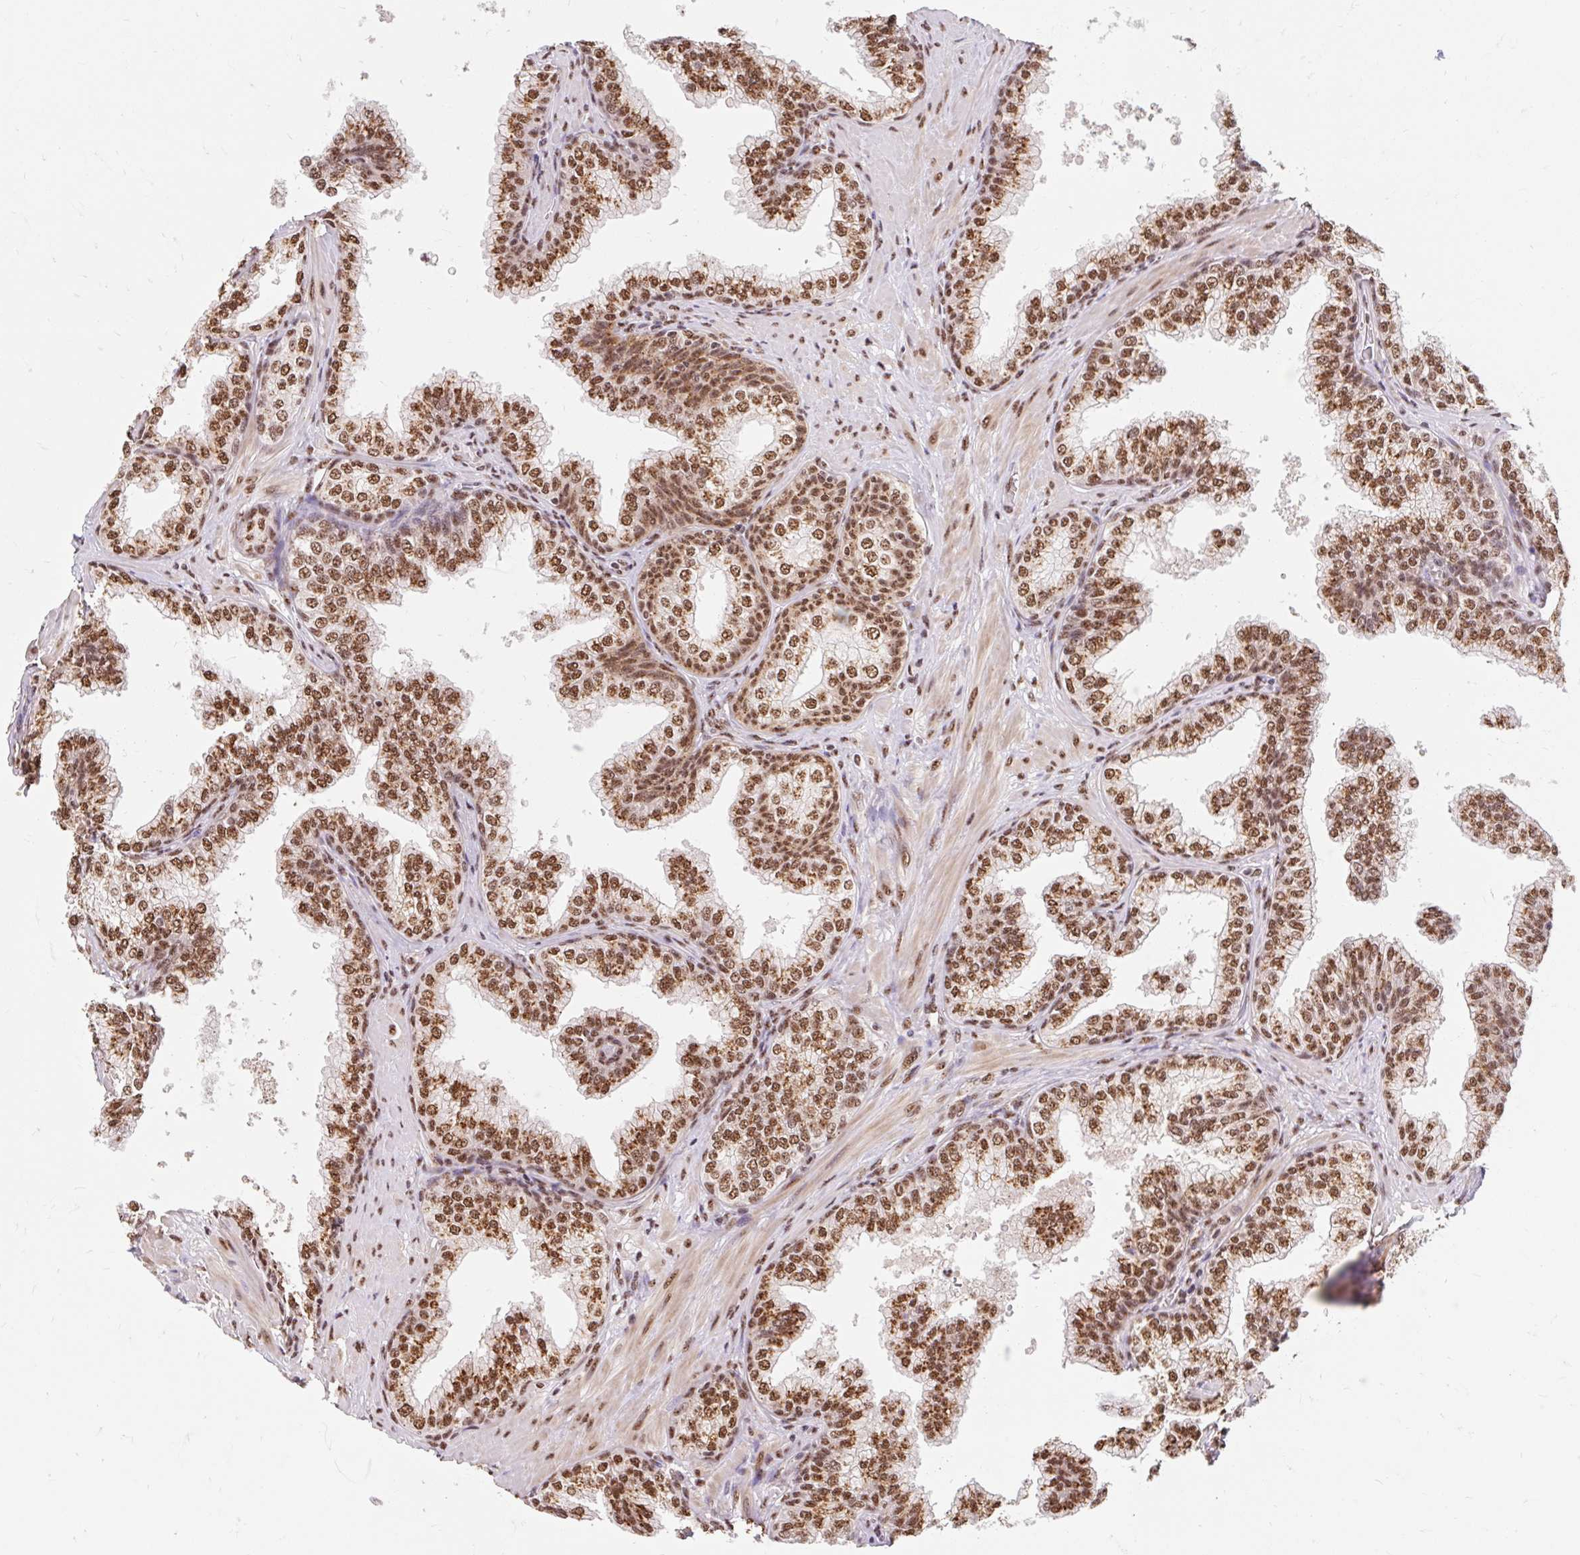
{"staining": {"intensity": "strong", "quantity": ">75%", "location": "nuclear"}, "tissue": "prostate", "cell_type": "Glandular cells", "image_type": "normal", "snomed": [{"axis": "morphology", "description": "Normal tissue, NOS"}, {"axis": "topography", "description": "Prostate"}], "caption": "Benign prostate reveals strong nuclear expression in about >75% of glandular cells.", "gene": "BICRA", "patient": {"sex": "male", "age": 60}}